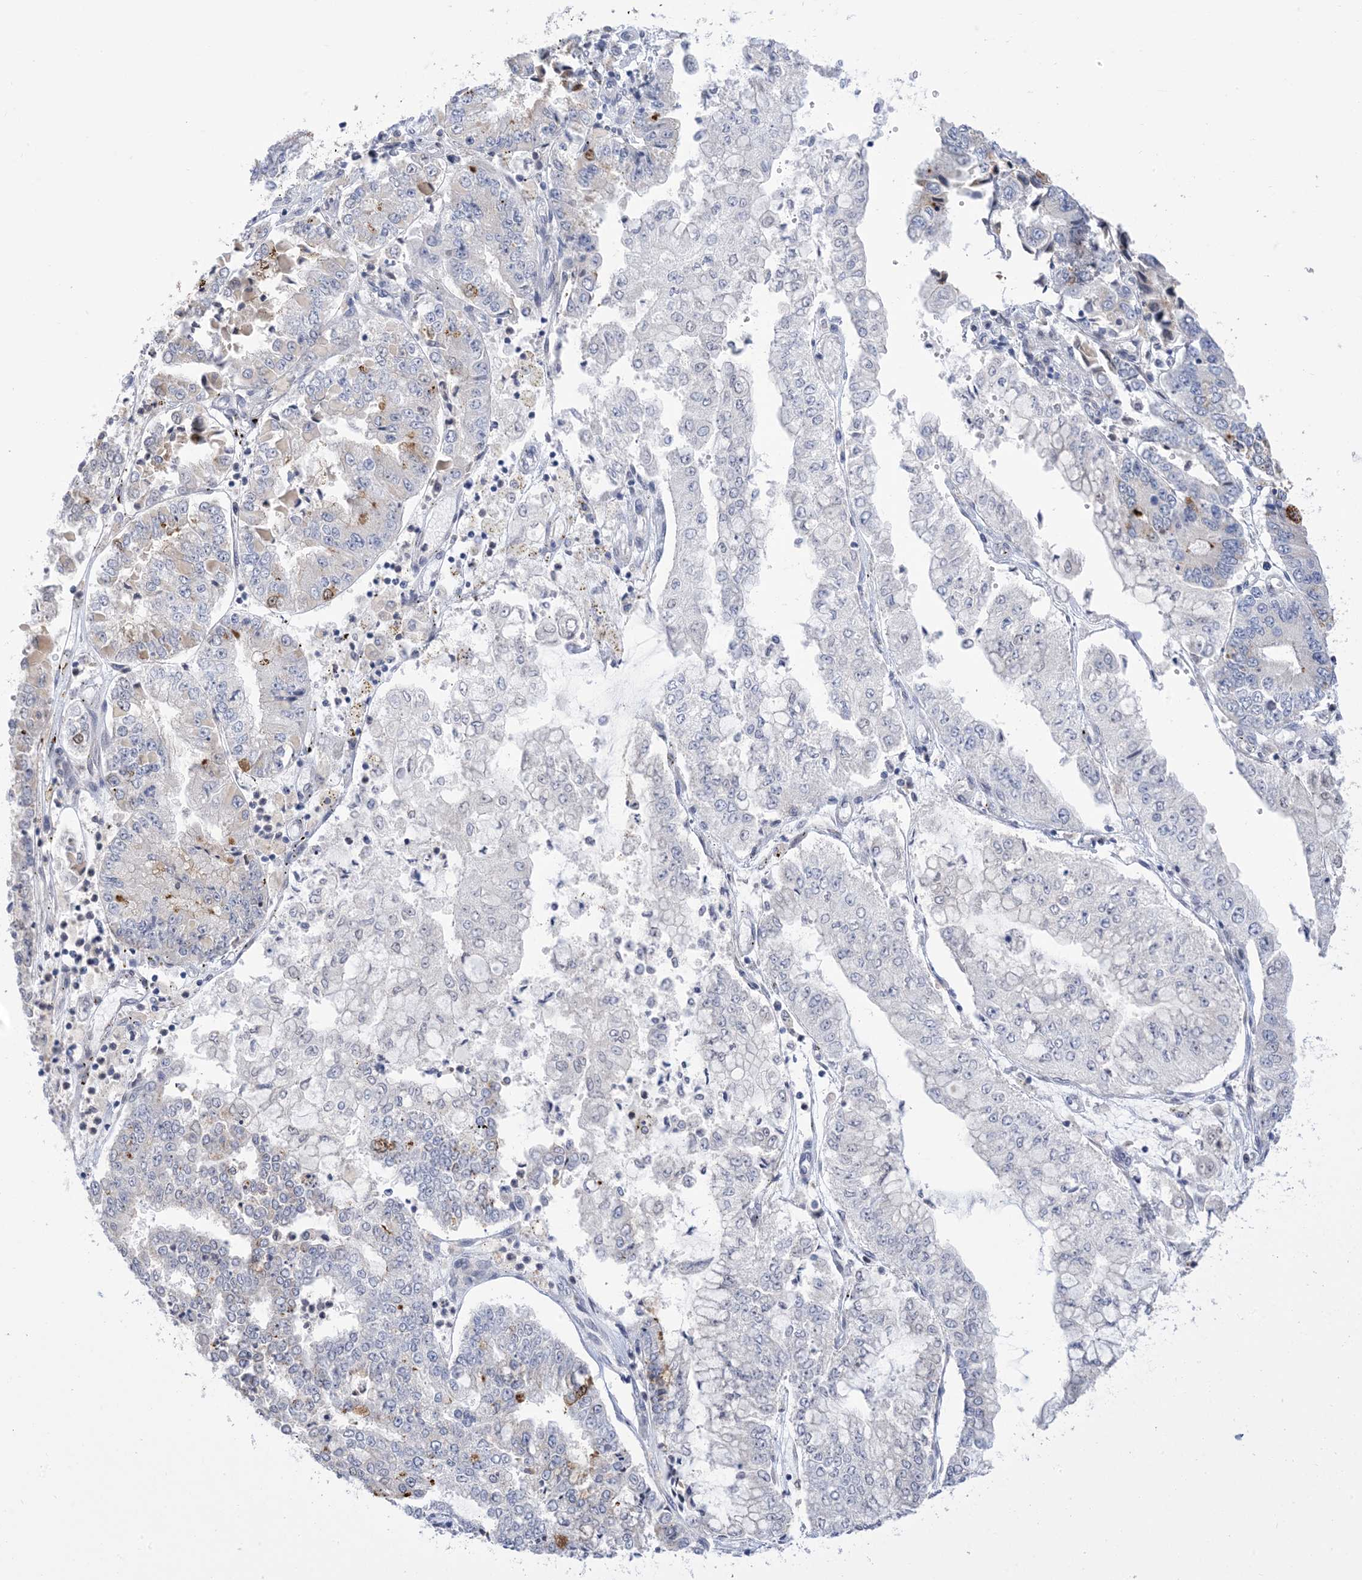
{"staining": {"intensity": "negative", "quantity": "none", "location": "none"}, "tissue": "stomach cancer", "cell_type": "Tumor cells", "image_type": "cancer", "snomed": [{"axis": "morphology", "description": "Adenocarcinoma, NOS"}, {"axis": "topography", "description": "Stomach"}], "caption": "Stomach adenocarcinoma stained for a protein using immunohistochemistry exhibits no expression tumor cells.", "gene": "TTYH1", "patient": {"sex": "male", "age": 76}}